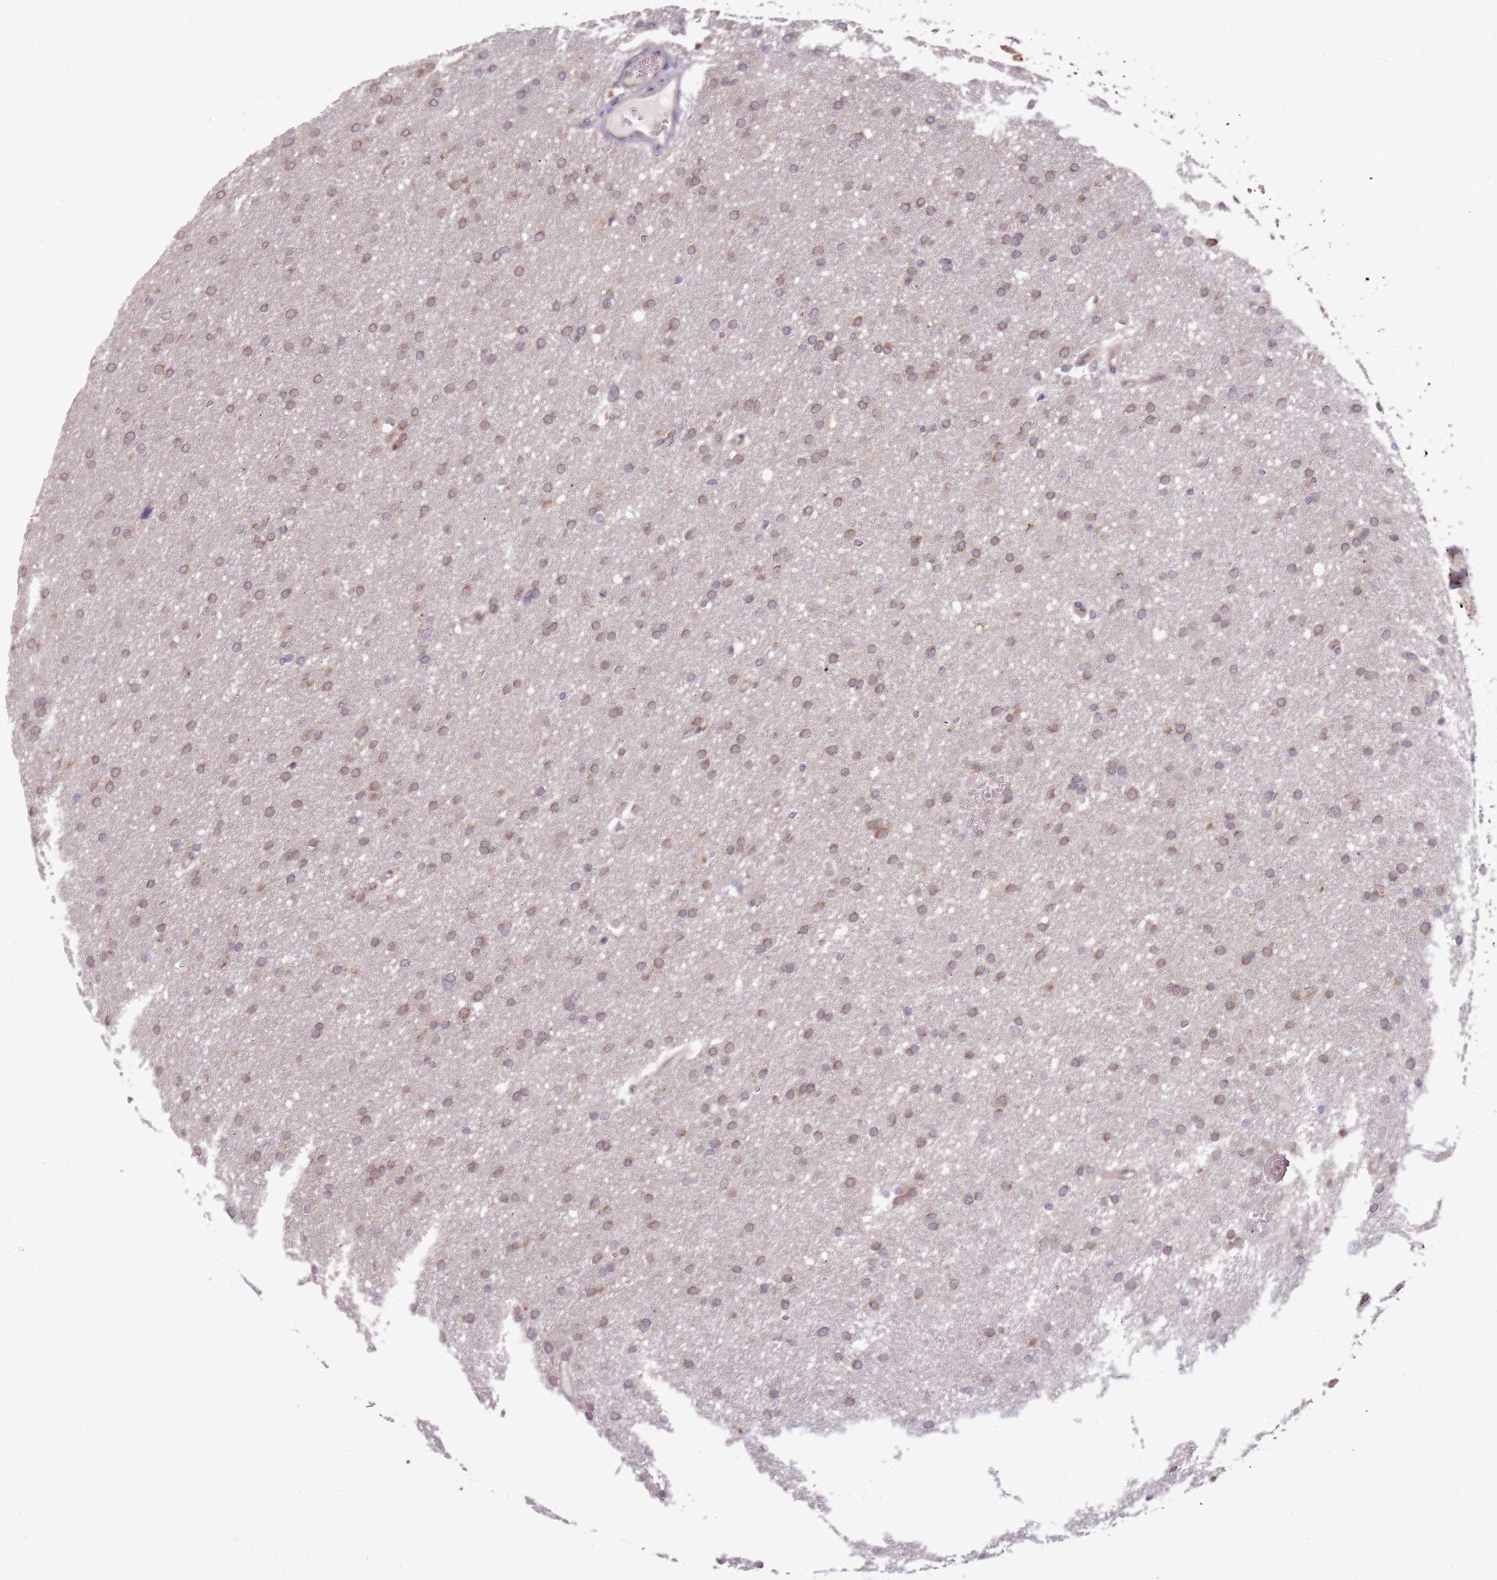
{"staining": {"intensity": "weak", "quantity": ">75%", "location": "cytoplasmic/membranous"}, "tissue": "glioma", "cell_type": "Tumor cells", "image_type": "cancer", "snomed": [{"axis": "morphology", "description": "Glioma, malignant, High grade"}, {"axis": "topography", "description": "Cerebral cortex"}], "caption": "The photomicrograph displays a brown stain indicating the presence of a protein in the cytoplasmic/membranous of tumor cells in glioma.", "gene": "RNF181", "patient": {"sex": "female", "age": 36}}